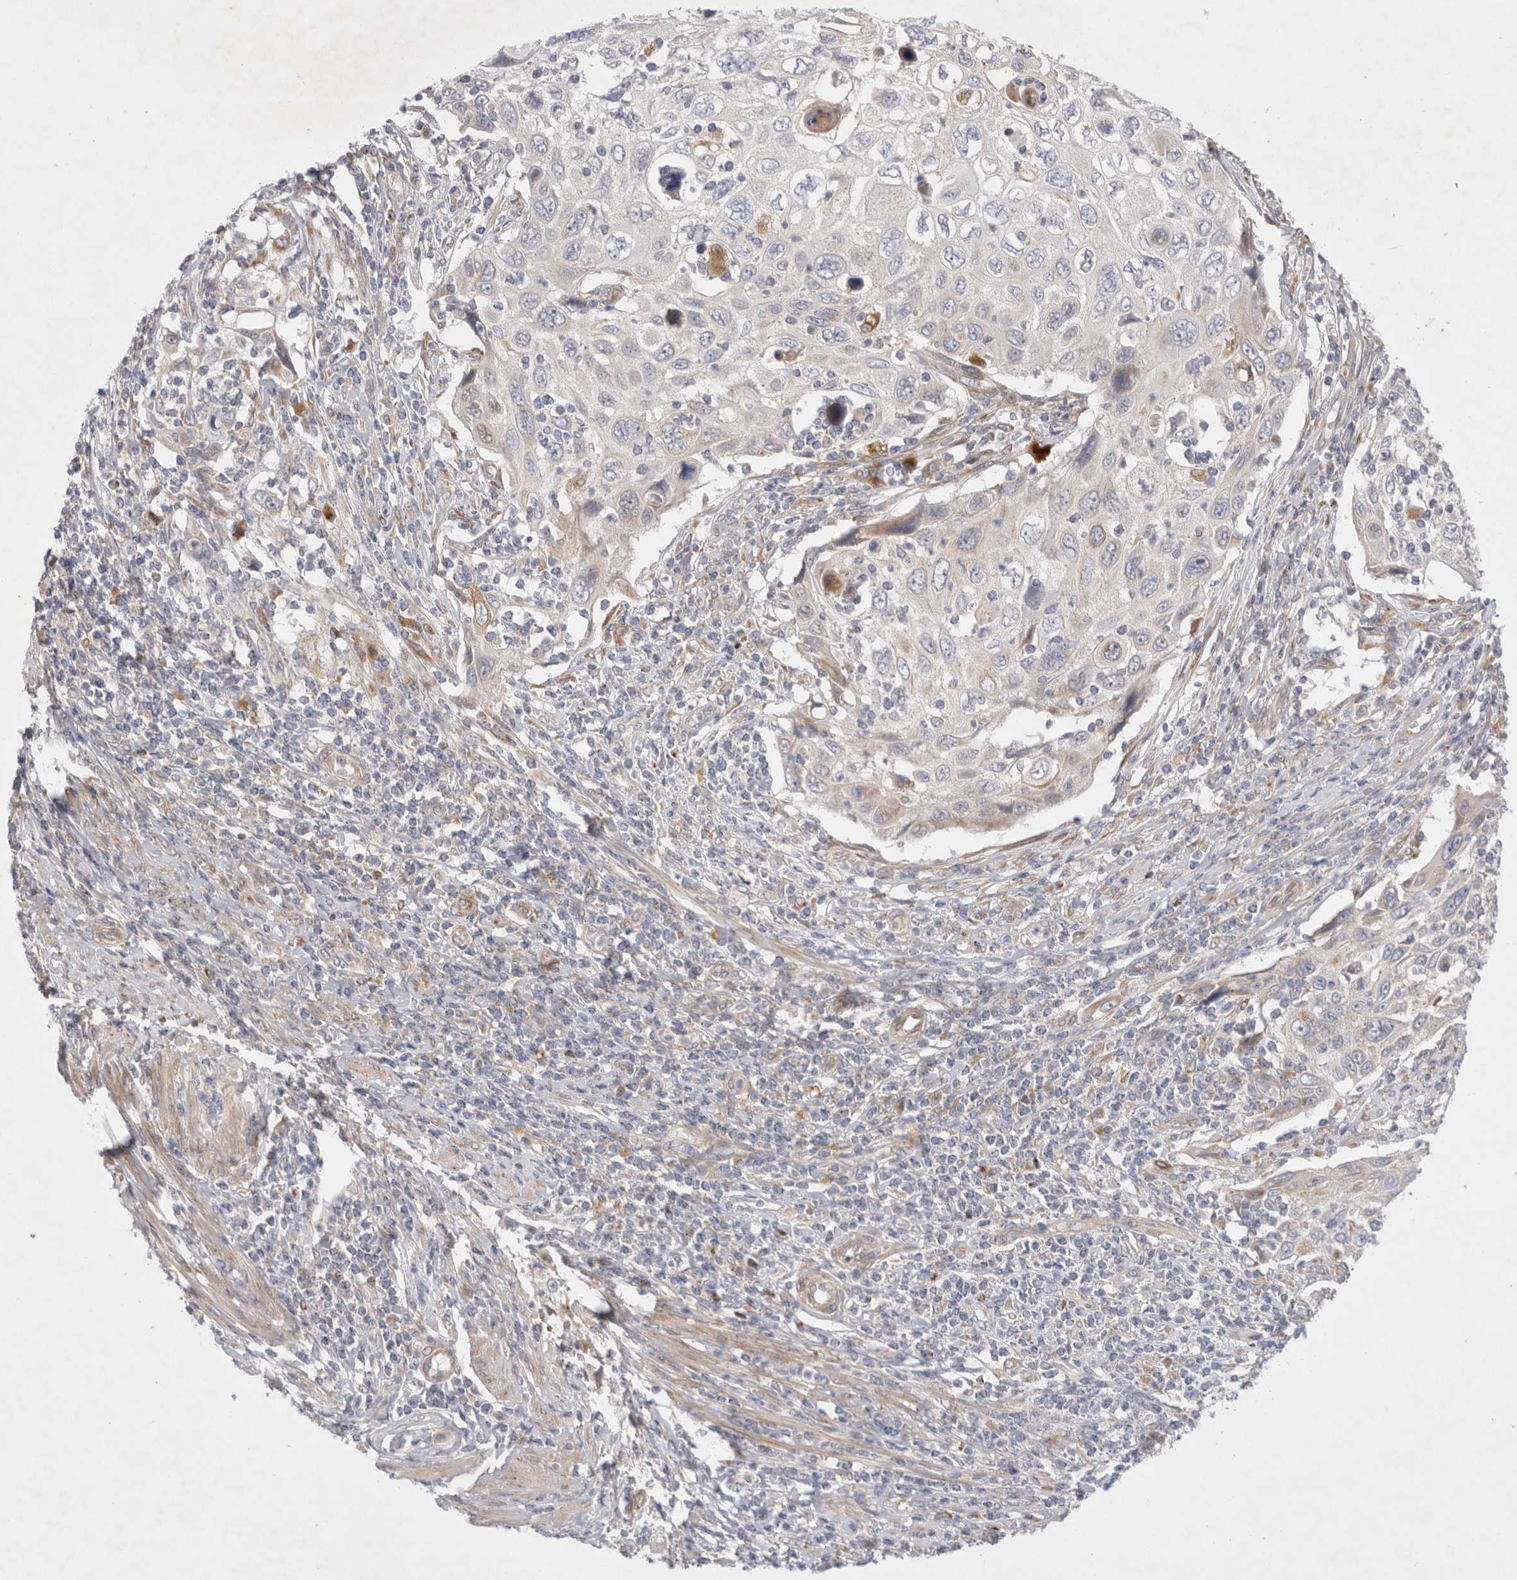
{"staining": {"intensity": "negative", "quantity": "none", "location": "none"}, "tissue": "cervical cancer", "cell_type": "Tumor cells", "image_type": "cancer", "snomed": [{"axis": "morphology", "description": "Squamous cell carcinoma, NOS"}, {"axis": "topography", "description": "Cervix"}], "caption": "Tumor cells are negative for protein expression in human squamous cell carcinoma (cervical).", "gene": "NPC1", "patient": {"sex": "female", "age": 70}}